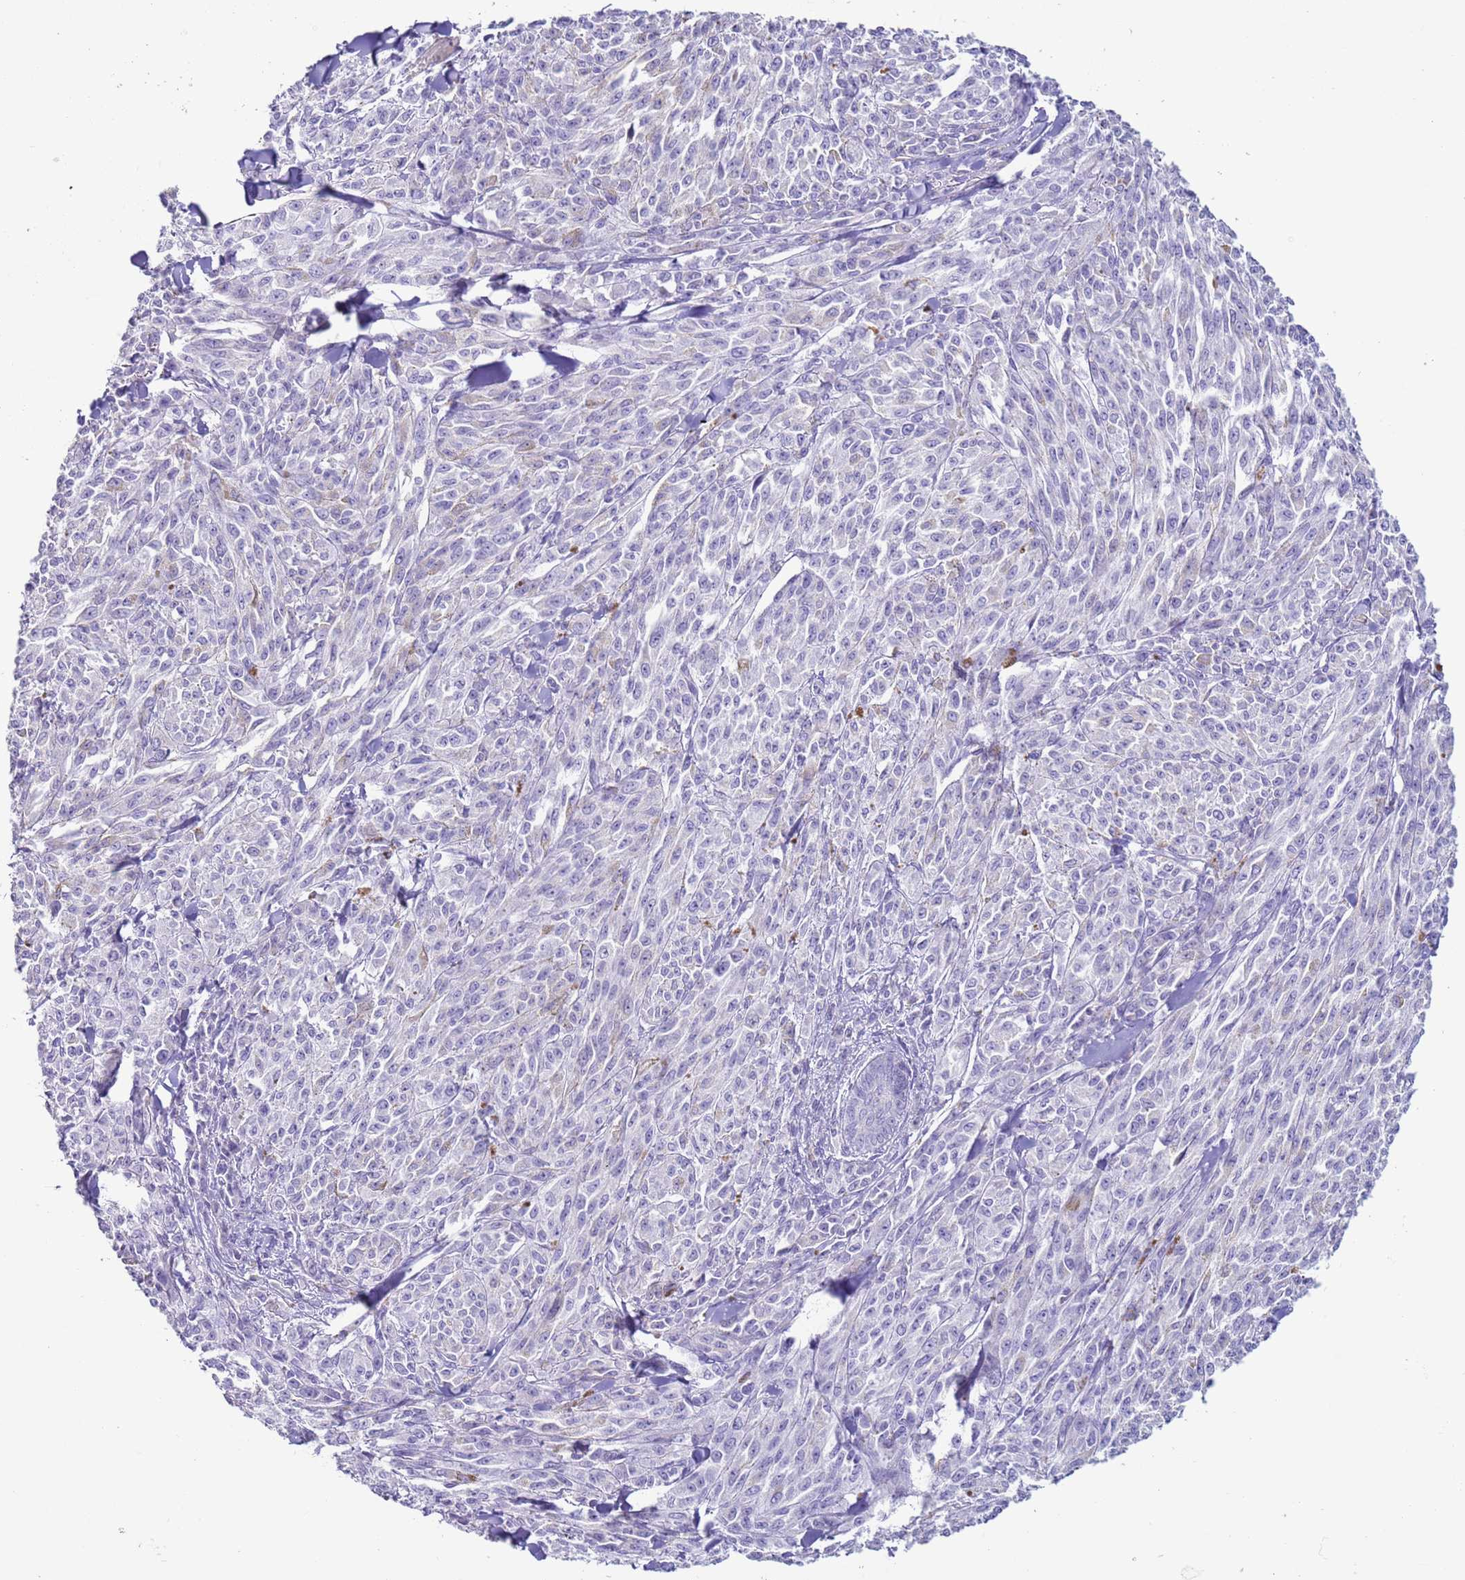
{"staining": {"intensity": "negative", "quantity": "none", "location": "none"}, "tissue": "melanoma", "cell_type": "Tumor cells", "image_type": "cancer", "snomed": [{"axis": "morphology", "description": "Malignant melanoma, NOS"}, {"axis": "topography", "description": "Skin"}], "caption": "DAB immunohistochemical staining of malignant melanoma shows no significant staining in tumor cells. (Brightfield microscopy of DAB IHC at high magnification).", "gene": "NPAP1", "patient": {"sex": "female", "age": 52}}